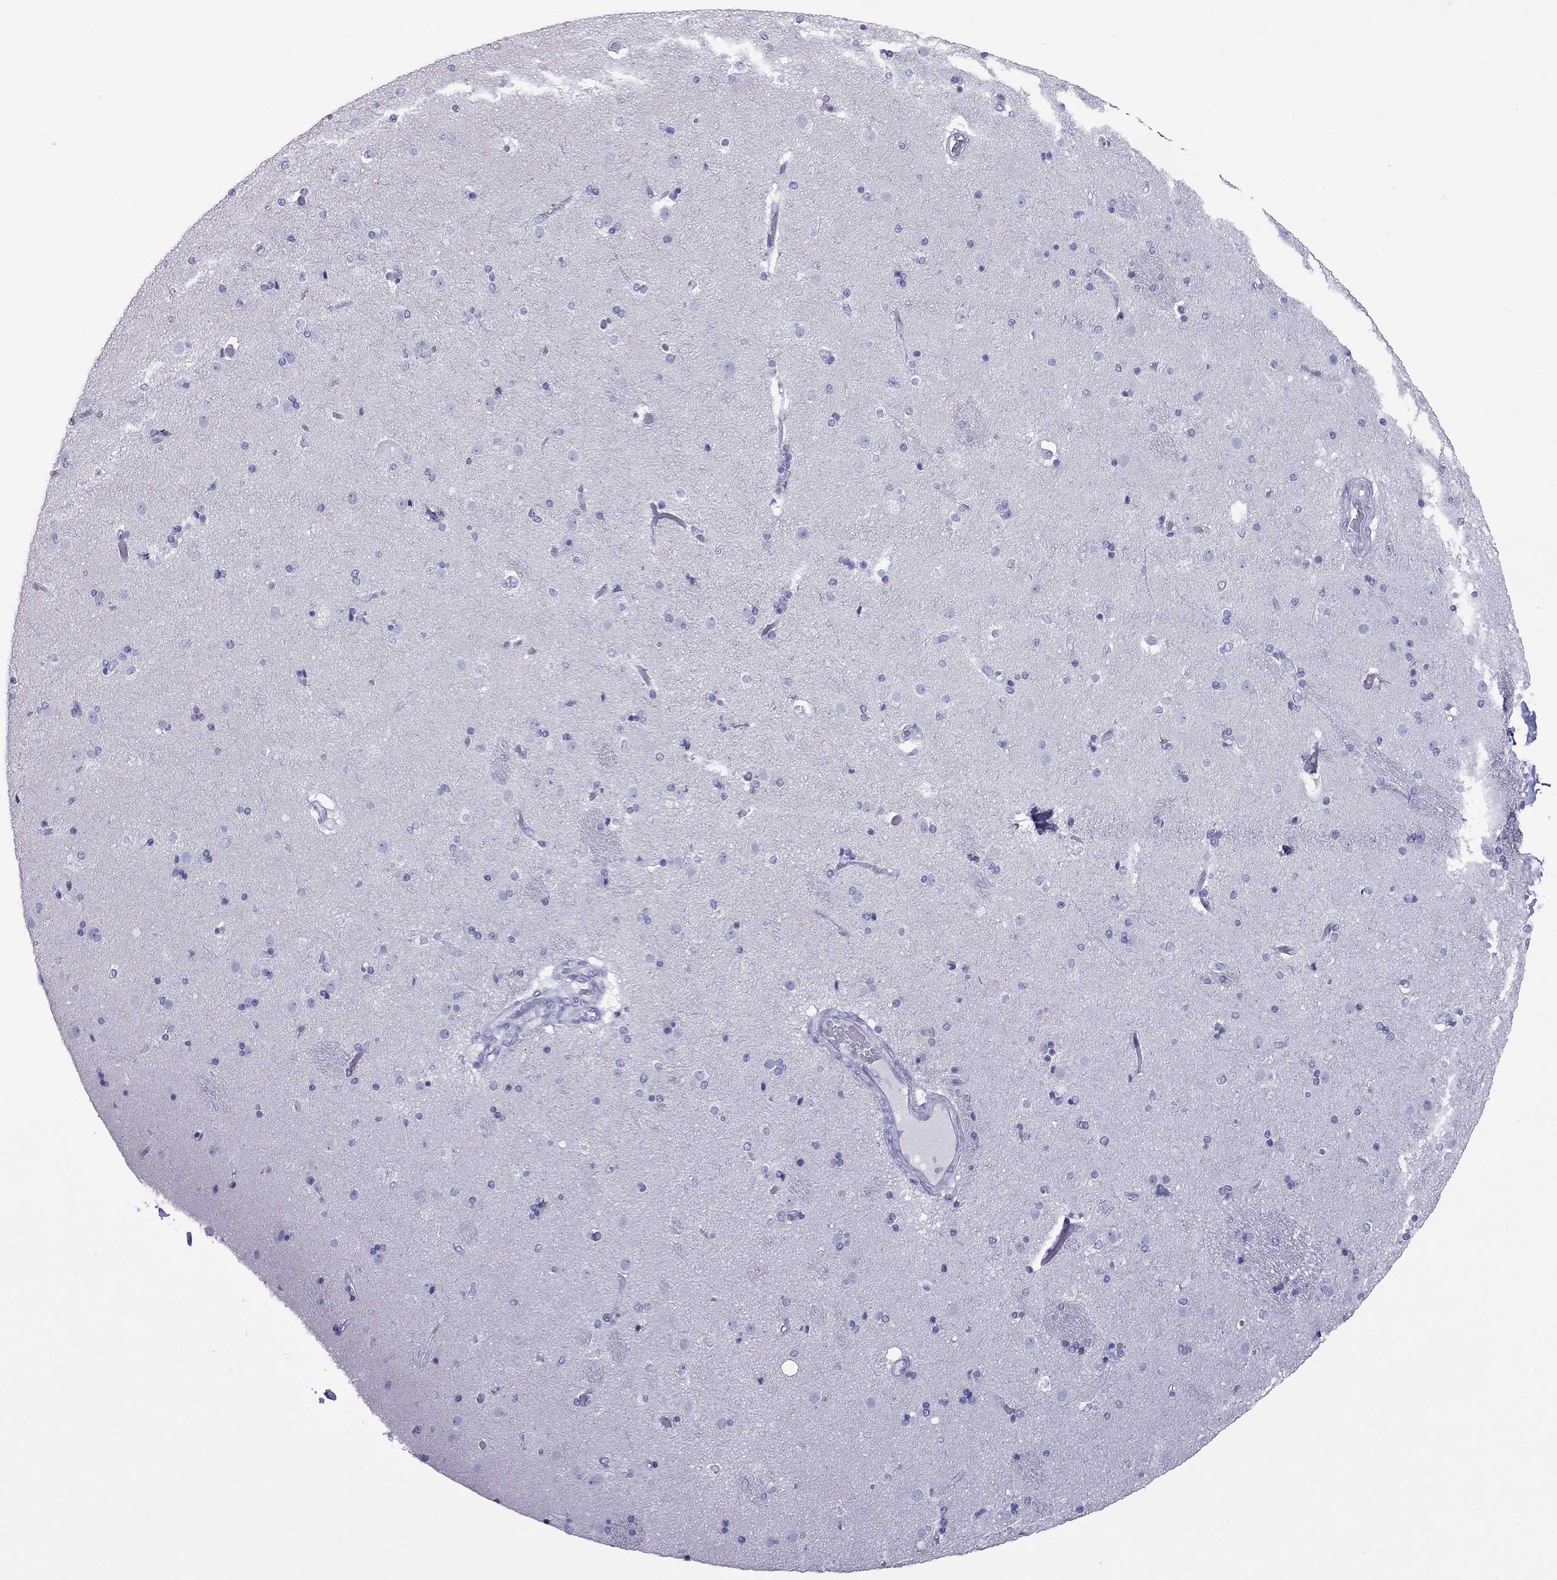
{"staining": {"intensity": "negative", "quantity": "none", "location": "none"}, "tissue": "caudate", "cell_type": "Glial cells", "image_type": "normal", "snomed": [{"axis": "morphology", "description": "Normal tissue, NOS"}, {"axis": "topography", "description": "Lateral ventricle wall"}], "caption": "This photomicrograph is of normal caudate stained with immunohistochemistry to label a protein in brown with the nuclei are counter-stained blue. There is no expression in glial cells.", "gene": "SLAMF1", "patient": {"sex": "male", "age": 54}}